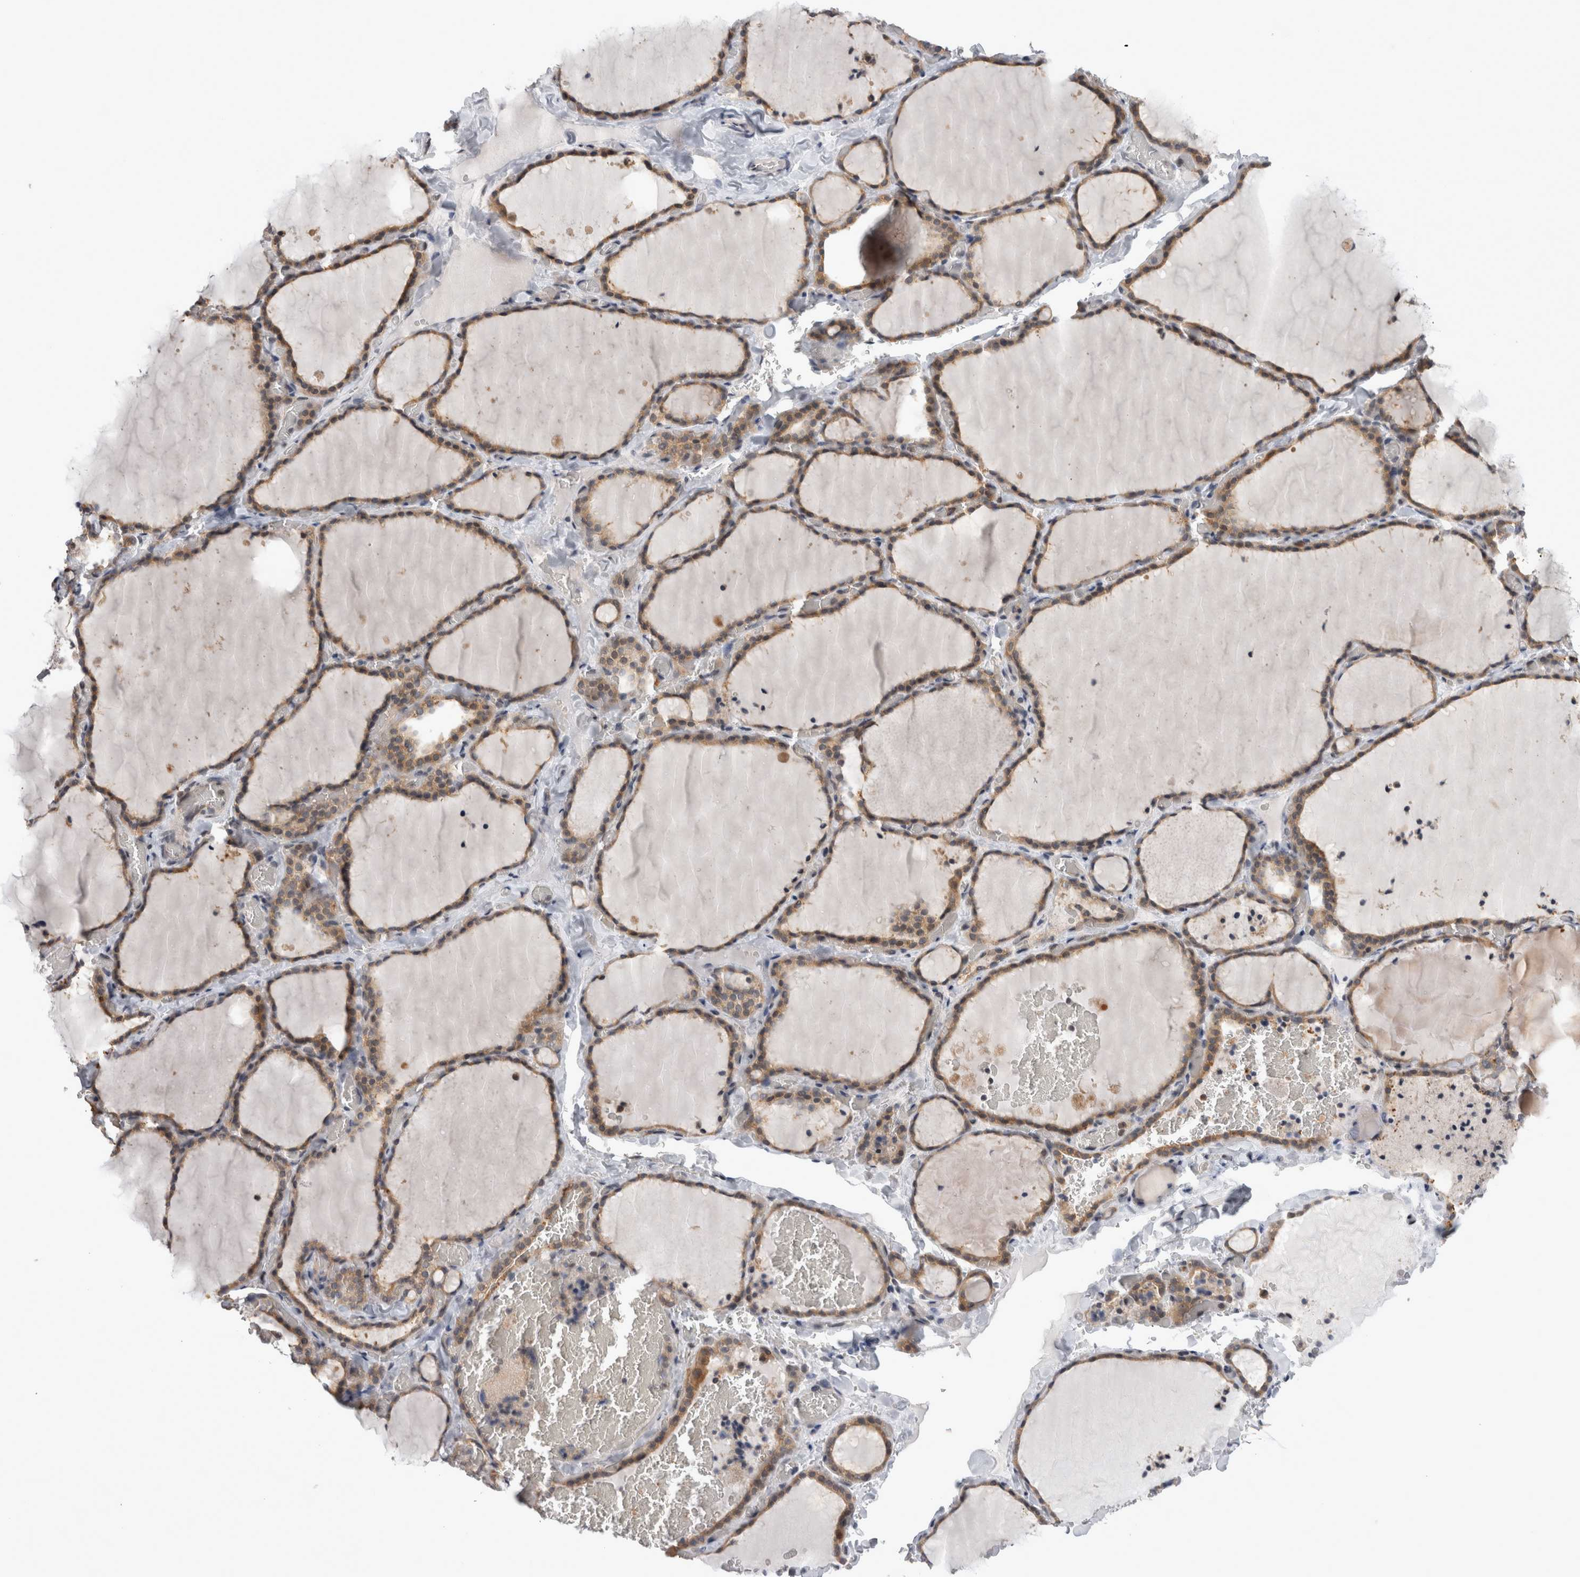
{"staining": {"intensity": "moderate", "quantity": ">75%", "location": "cytoplasmic/membranous"}, "tissue": "thyroid gland", "cell_type": "Glandular cells", "image_type": "normal", "snomed": [{"axis": "morphology", "description": "Normal tissue, NOS"}, {"axis": "topography", "description": "Thyroid gland"}], "caption": "Protein staining shows moderate cytoplasmic/membranous staining in about >75% of glandular cells in benign thyroid gland. (DAB IHC, brown staining for protein, blue staining for nuclei).", "gene": "PSMB2", "patient": {"sex": "female", "age": 22}}